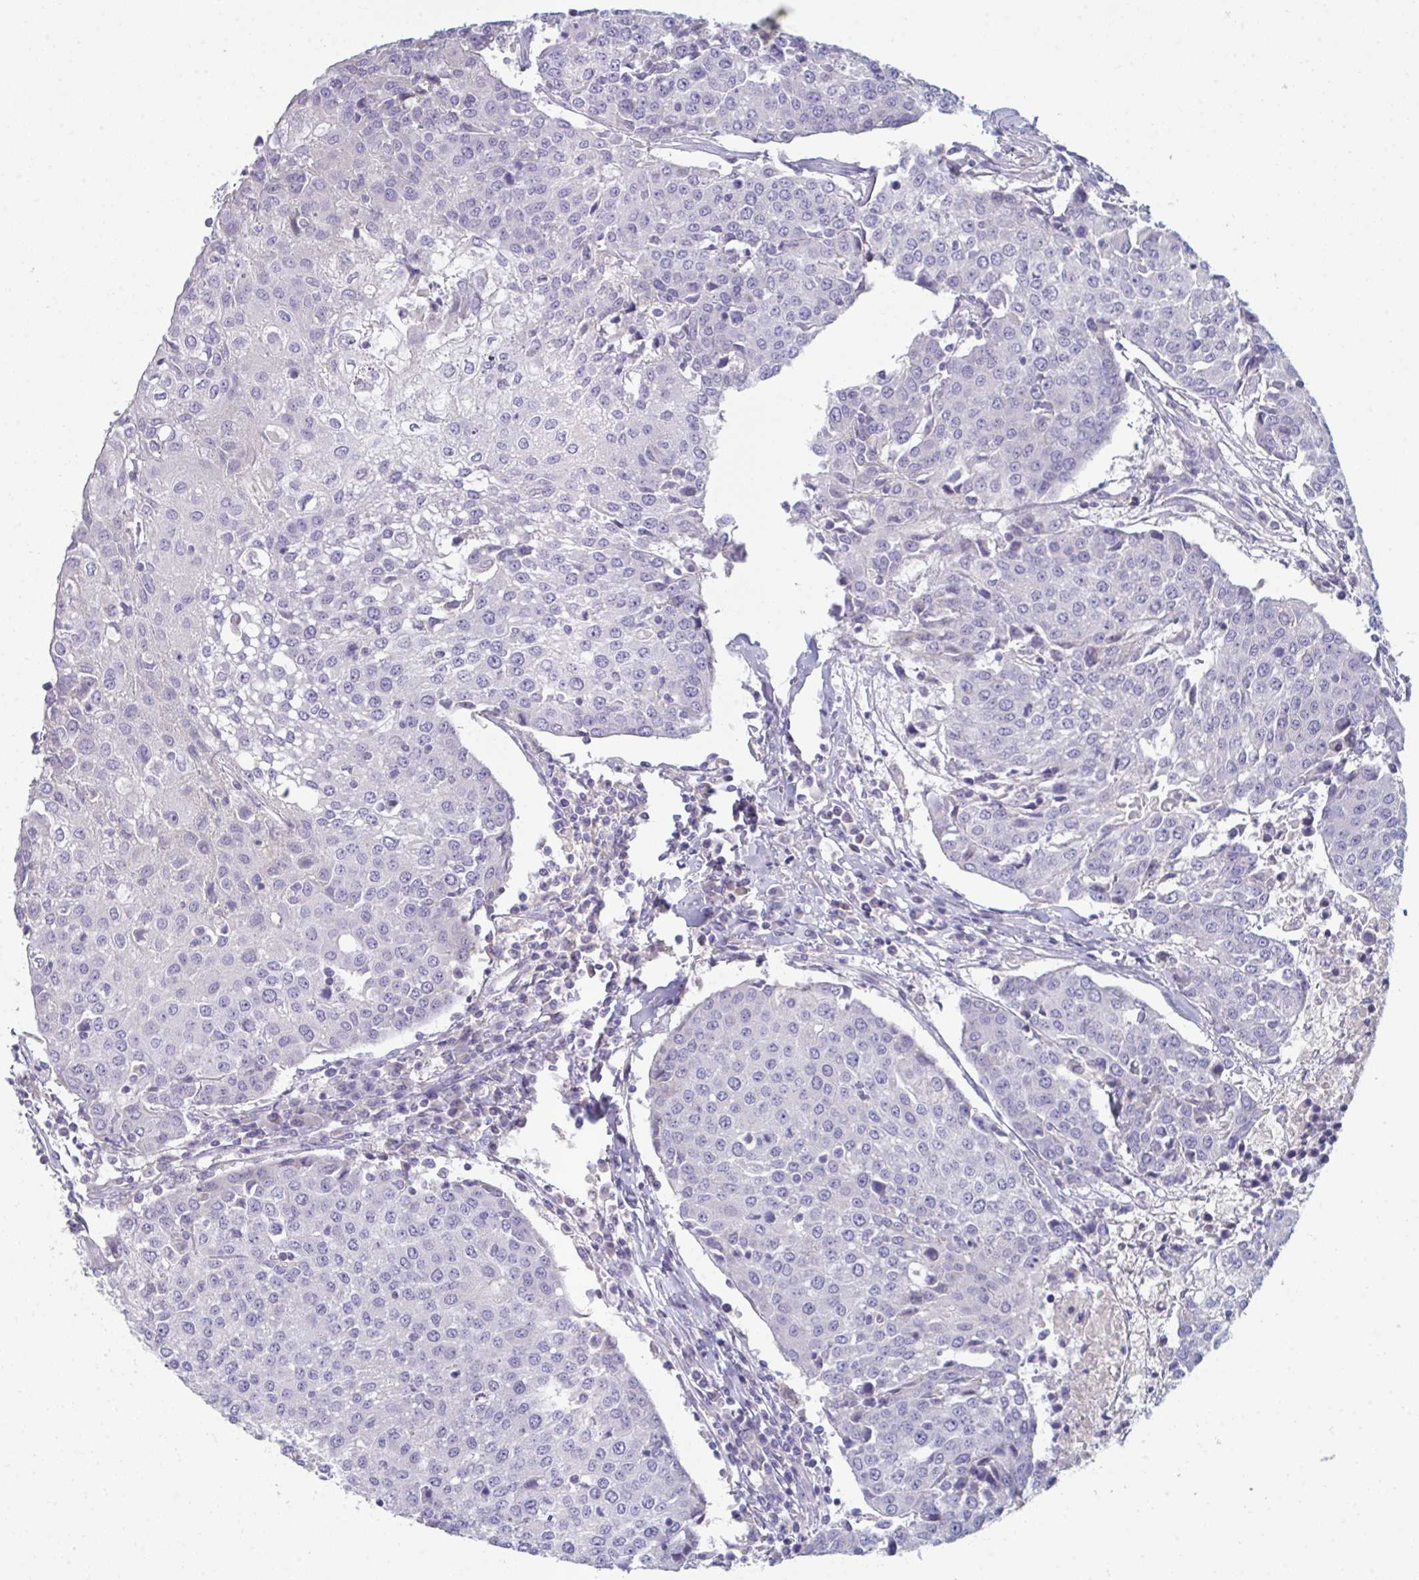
{"staining": {"intensity": "negative", "quantity": "none", "location": "none"}, "tissue": "urothelial cancer", "cell_type": "Tumor cells", "image_type": "cancer", "snomed": [{"axis": "morphology", "description": "Urothelial carcinoma, High grade"}, {"axis": "topography", "description": "Urinary bladder"}], "caption": "Photomicrograph shows no protein expression in tumor cells of urothelial carcinoma (high-grade) tissue.", "gene": "HGFAC", "patient": {"sex": "female", "age": 85}}